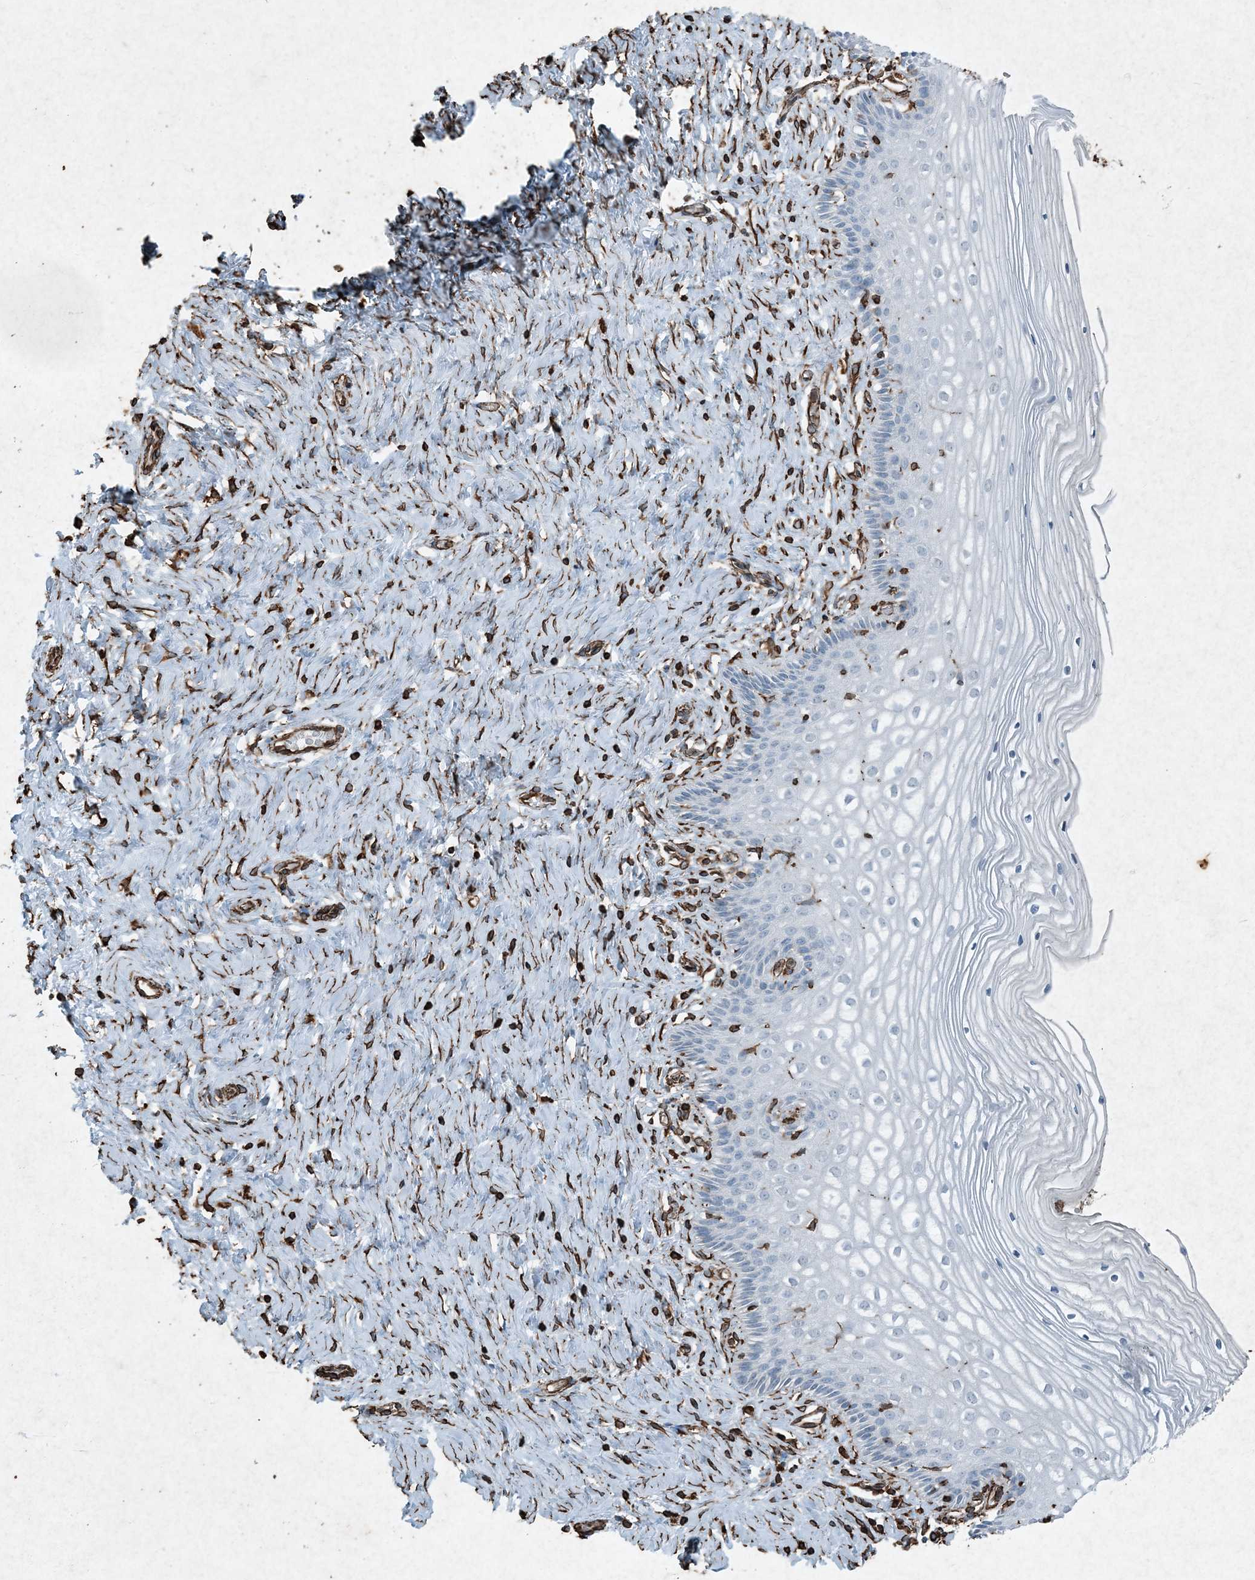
{"staining": {"intensity": "moderate", "quantity": "<25%", "location": "cytoplasmic/membranous"}, "tissue": "cervix", "cell_type": "Glandular cells", "image_type": "normal", "snomed": [{"axis": "morphology", "description": "Normal tissue, NOS"}, {"axis": "topography", "description": "Cervix"}], "caption": "A brown stain shows moderate cytoplasmic/membranous expression of a protein in glandular cells of unremarkable cervix. The protein of interest is shown in brown color, while the nuclei are stained blue.", "gene": "RYK", "patient": {"sex": "female", "age": 33}}